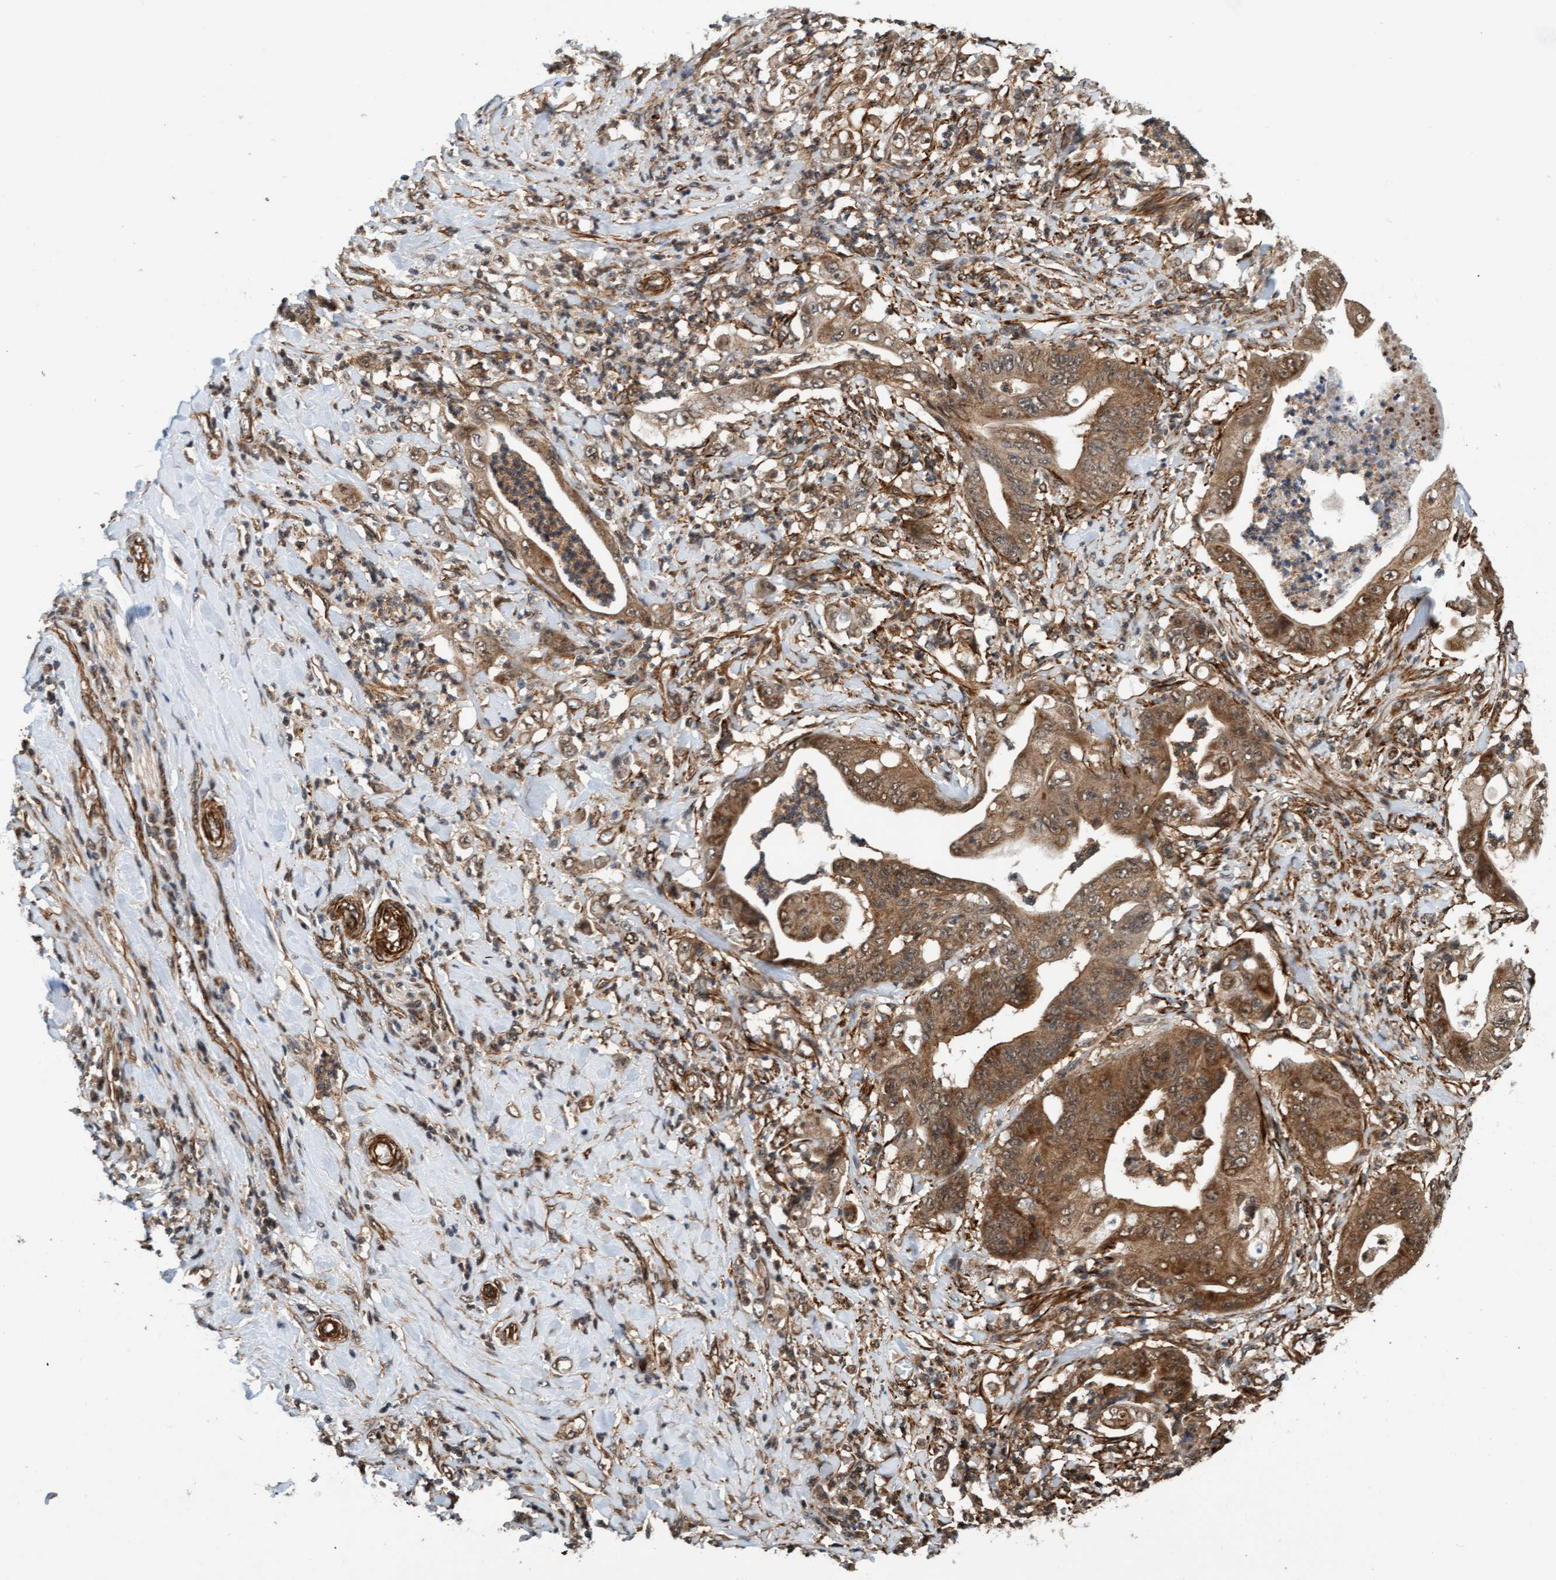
{"staining": {"intensity": "moderate", "quantity": ">75%", "location": "cytoplasmic/membranous"}, "tissue": "stomach cancer", "cell_type": "Tumor cells", "image_type": "cancer", "snomed": [{"axis": "morphology", "description": "Adenocarcinoma, NOS"}, {"axis": "topography", "description": "Stomach"}], "caption": "Immunohistochemistry (IHC) of stomach adenocarcinoma shows medium levels of moderate cytoplasmic/membranous expression in approximately >75% of tumor cells.", "gene": "STXBP4", "patient": {"sex": "female", "age": 73}}